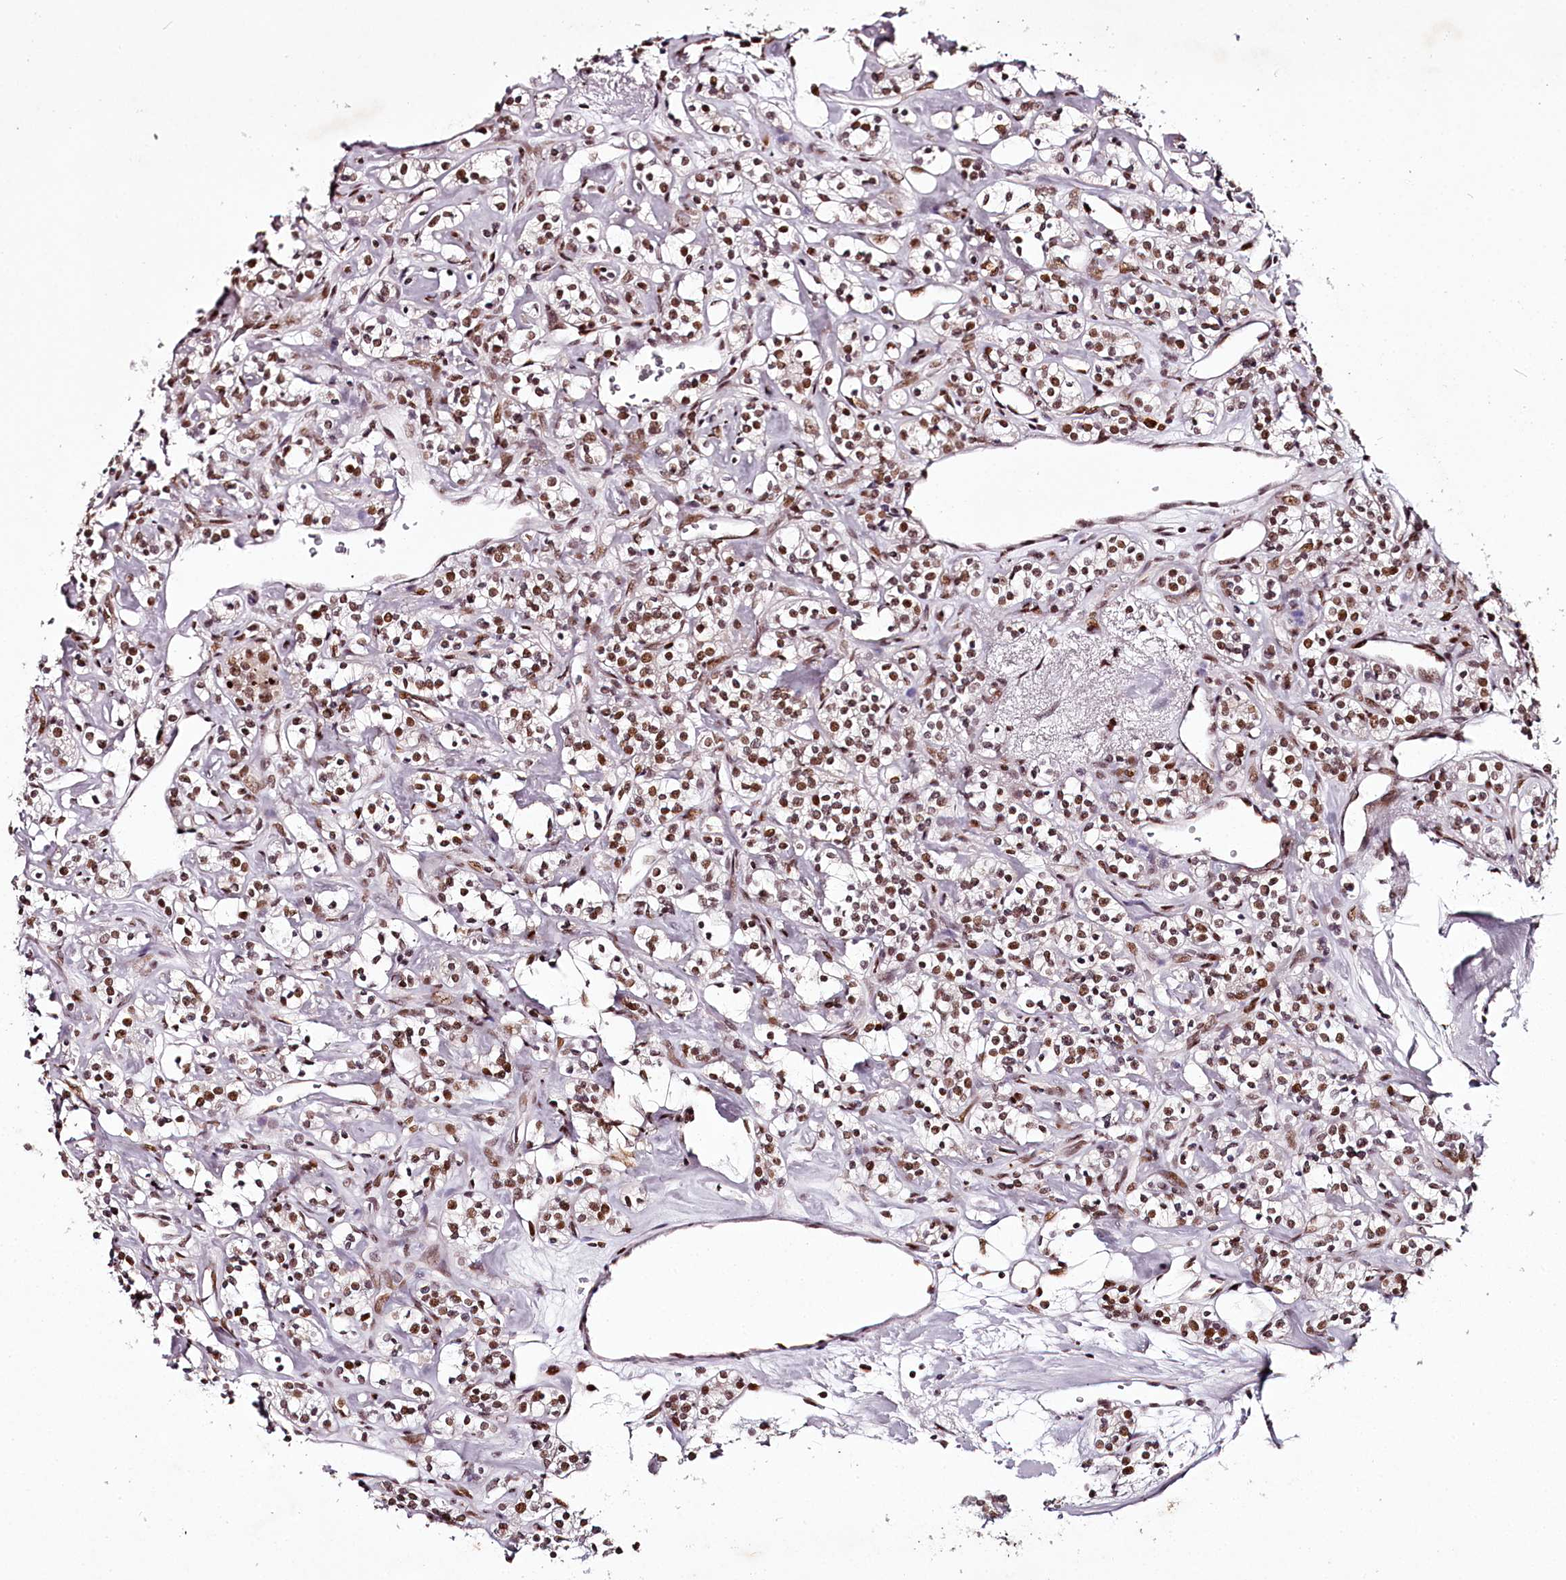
{"staining": {"intensity": "moderate", "quantity": ">75%", "location": "nuclear"}, "tissue": "renal cancer", "cell_type": "Tumor cells", "image_type": "cancer", "snomed": [{"axis": "morphology", "description": "Adenocarcinoma, NOS"}, {"axis": "topography", "description": "Kidney"}], "caption": "A micrograph showing moderate nuclear positivity in about >75% of tumor cells in renal cancer, as visualized by brown immunohistochemical staining.", "gene": "PSPC1", "patient": {"sex": "male", "age": 77}}